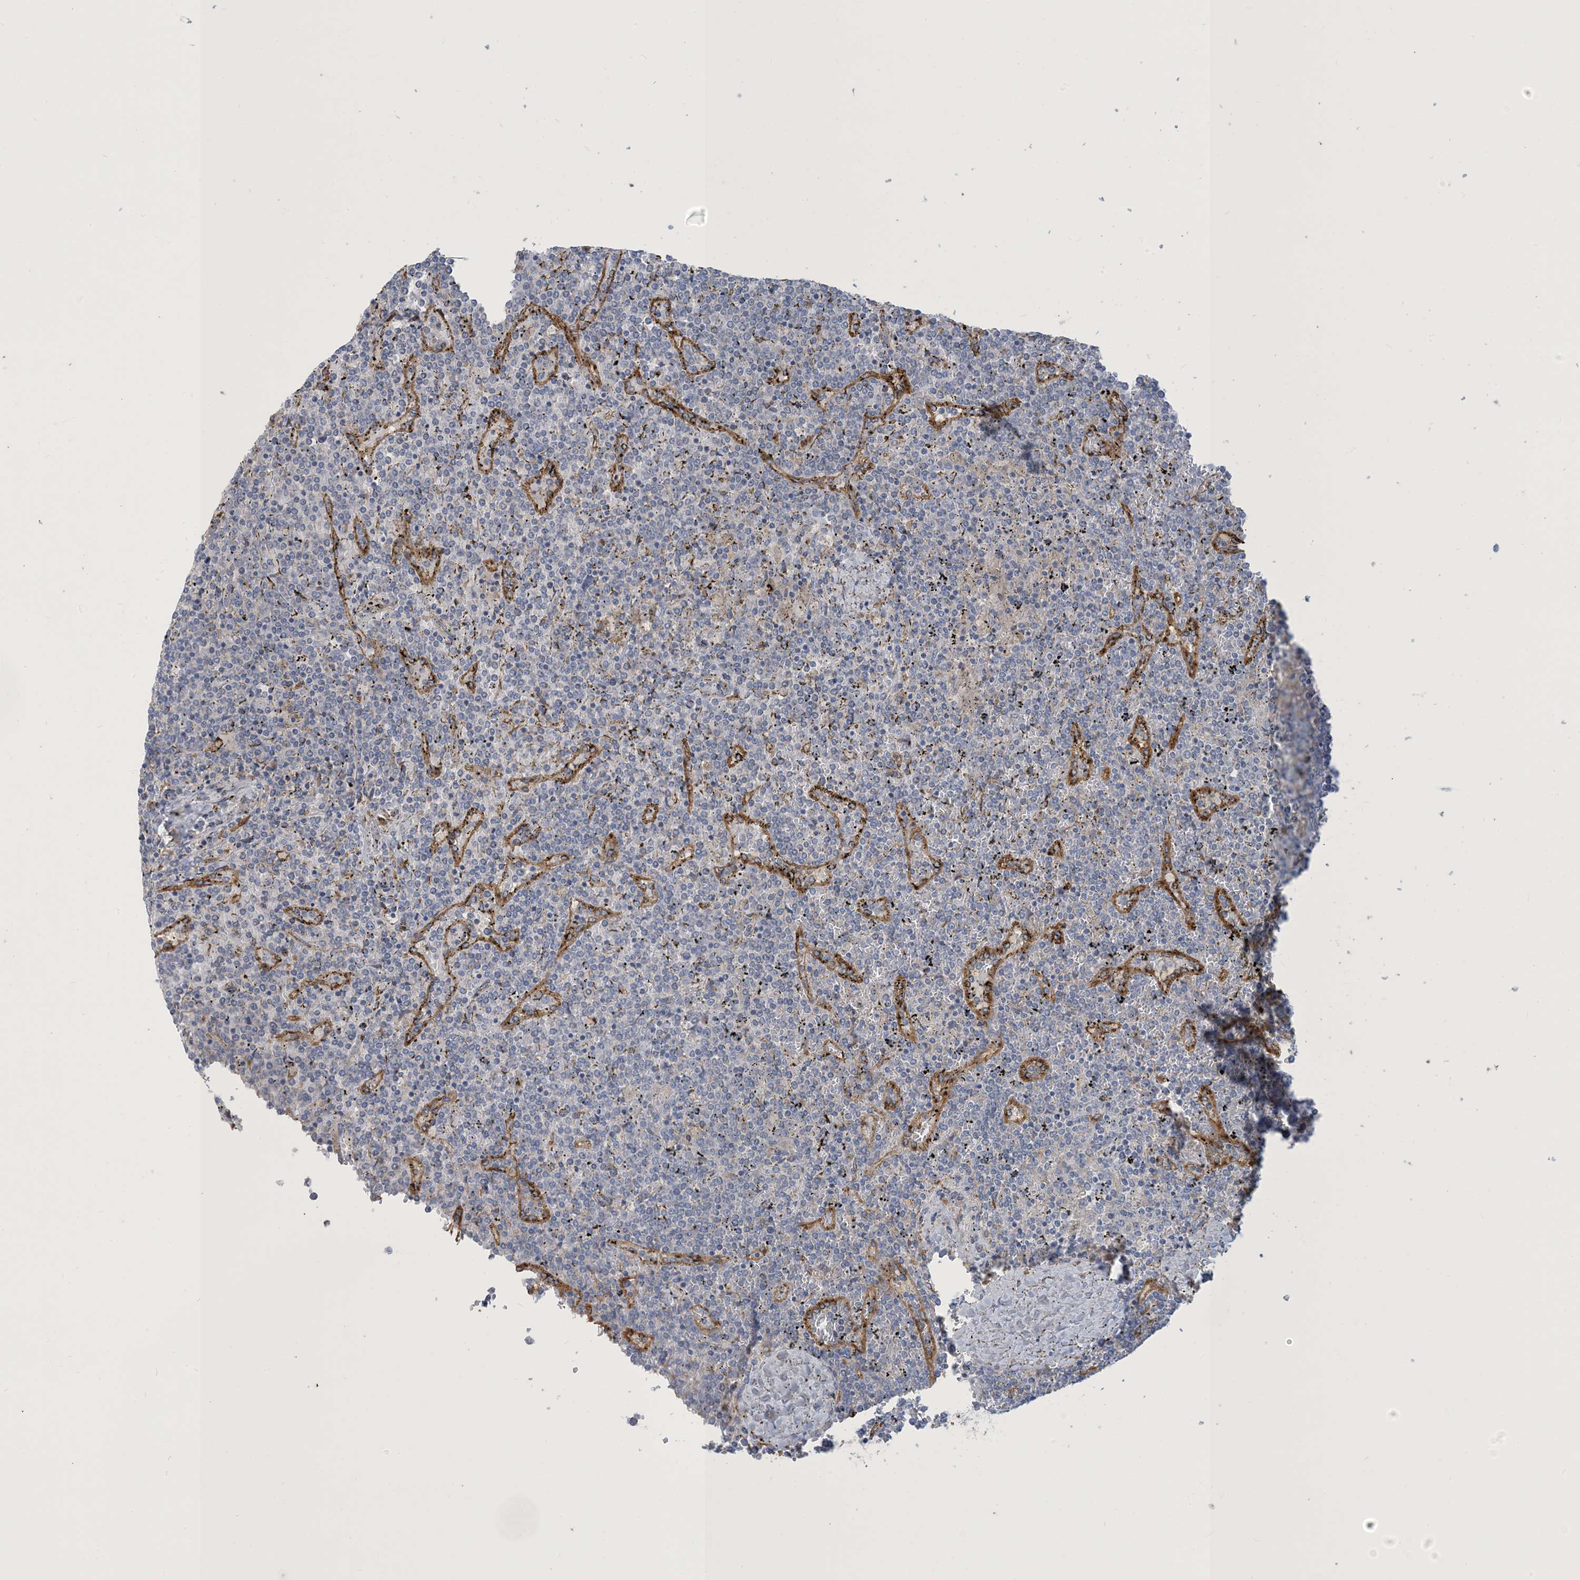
{"staining": {"intensity": "negative", "quantity": "none", "location": "none"}, "tissue": "lymphoma", "cell_type": "Tumor cells", "image_type": "cancer", "snomed": [{"axis": "morphology", "description": "Malignant lymphoma, non-Hodgkin's type, Low grade"}, {"axis": "topography", "description": "Spleen"}], "caption": "Immunohistochemical staining of malignant lymphoma, non-Hodgkin's type (low-grade) exhibits no significant expression in tumor cells.", "gene": "PEAR1", "patient": {"sex": "female", "age": 19}}